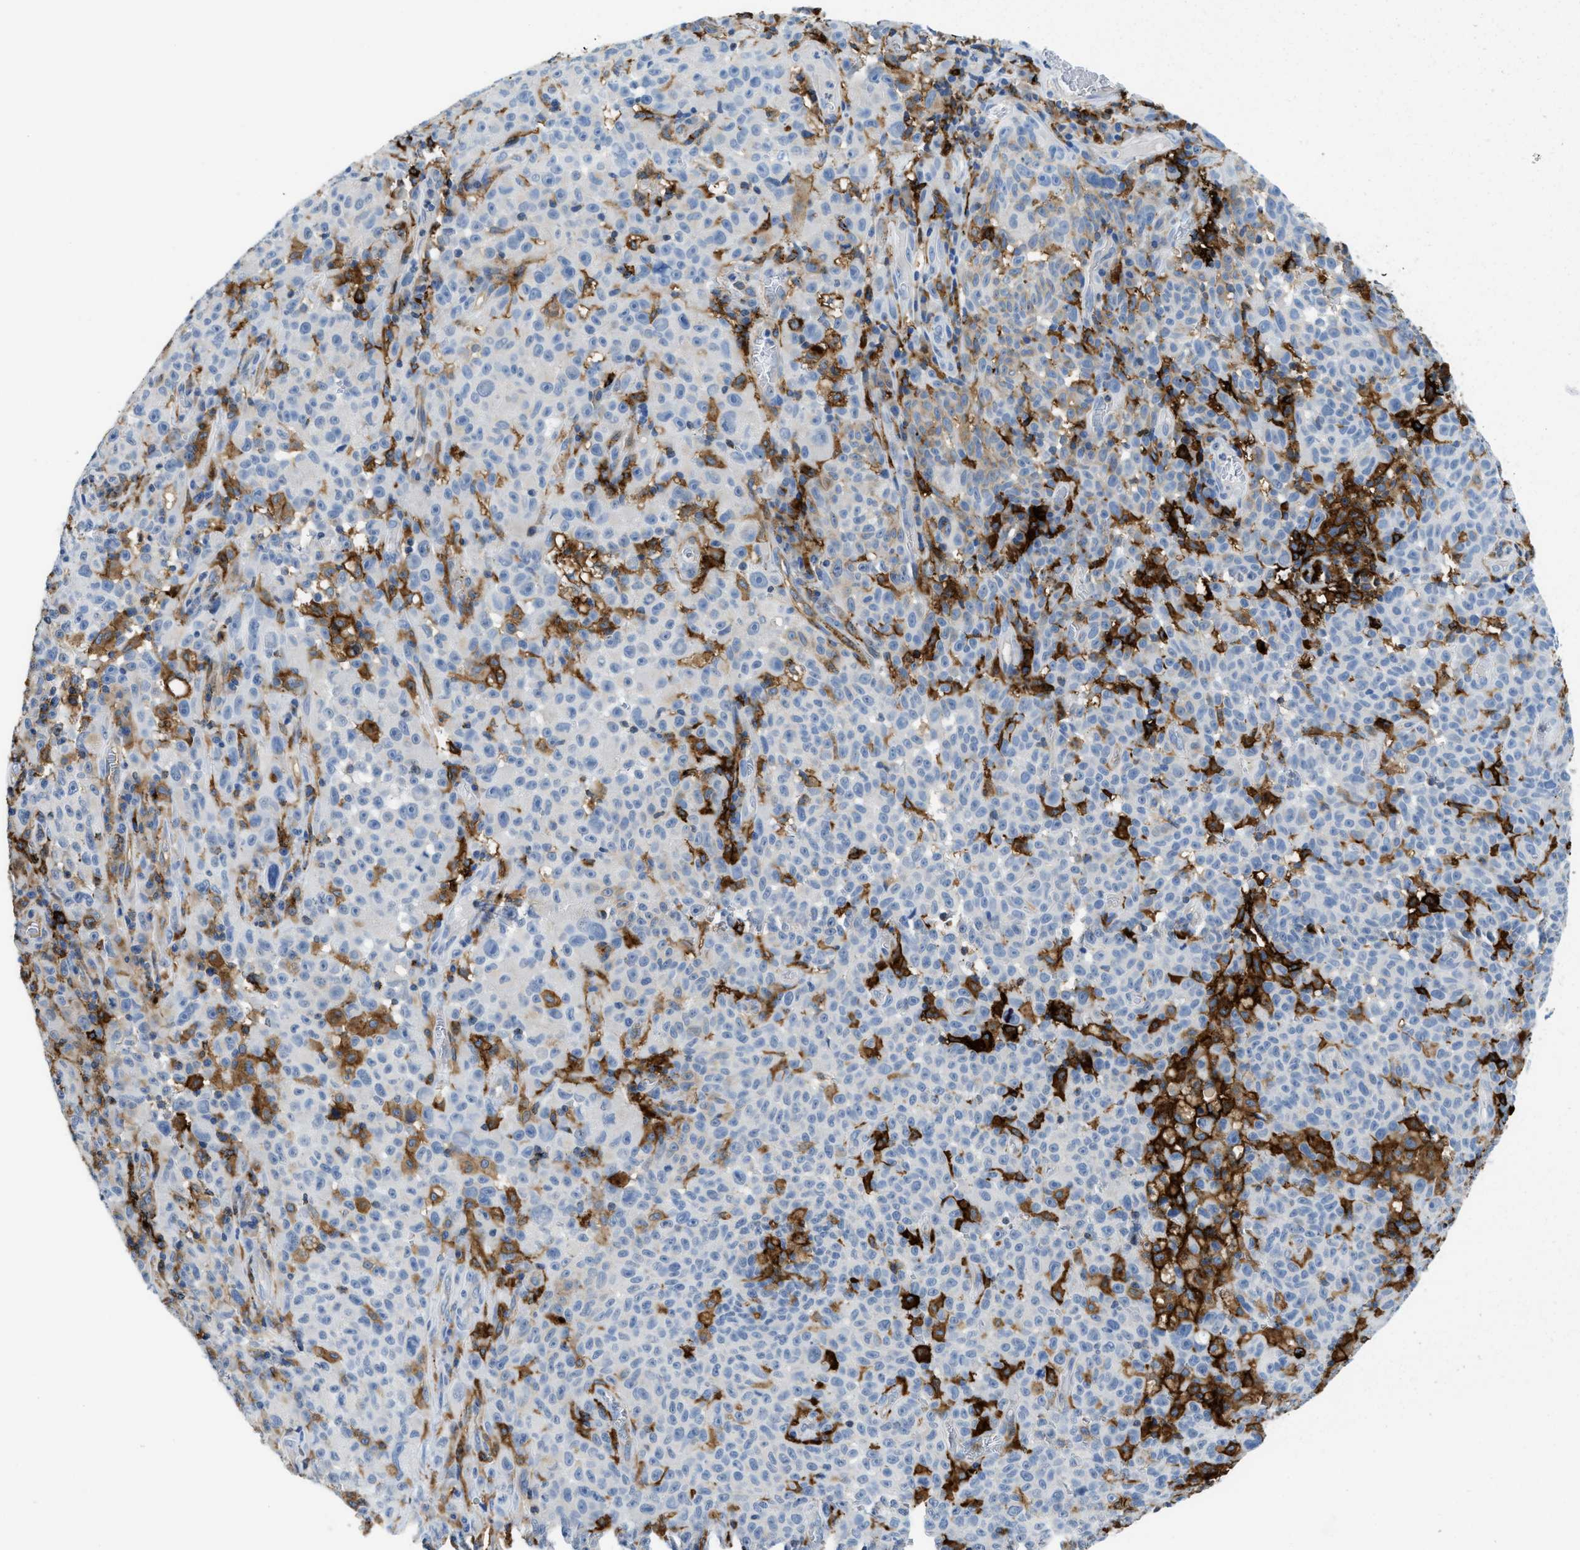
{"staining": {"intensity": "negative", "quantity": "none", "location": "none"}, "tissue": "melanoma", "cell_type": "Tumor cells", "image_type": "cancer", "snomed": [{"axis": "morphology", "description": "Malignant melanoma, NOS"}, {"axis": "topography", "description": "Skin"}], "caption": "DAB immunohistochemical staining of malignant melanoma exhibits no significant staining in tumor cells.", "gene": "CD226", "patient": {"sex": "female", "age": 82}}